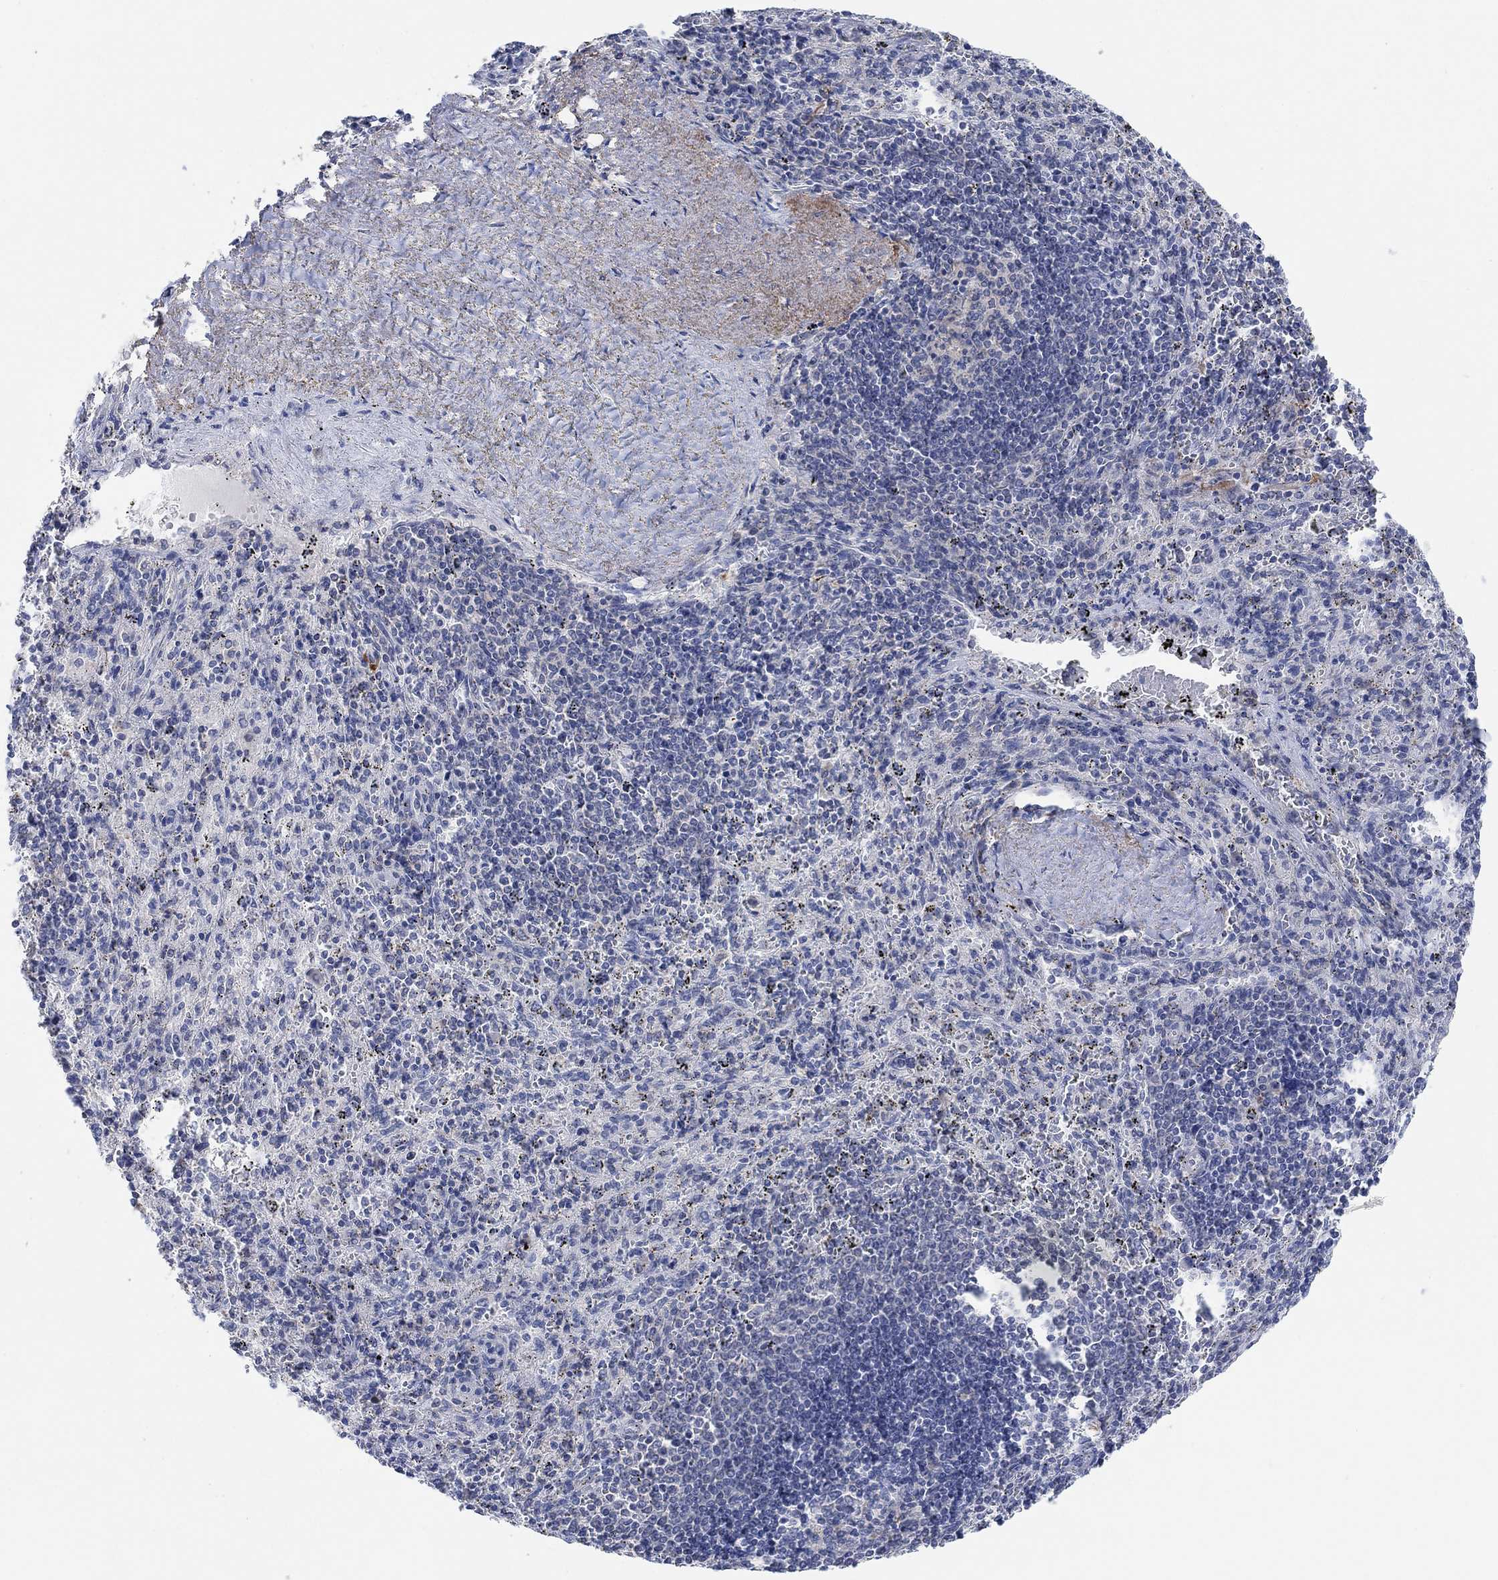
{"staining": {"intensity": "negative", "quantity": "none", "location": "none"}, "tissue": "spleen", "cell_type": "Cells in red pulp", "image_type": "normal", "snomed": [{"axis": "morphology", "description": "Normal tissue, NOS"}, {"axis": "topography", "description": "Spleen"}], "caption": "This is an immunohistochemistry (IHC) micrograph of normal spleen. There is no staining in cells in red pulp.", "gene": "RIMS1", "patient": {"sex": "male", "age": 57}}